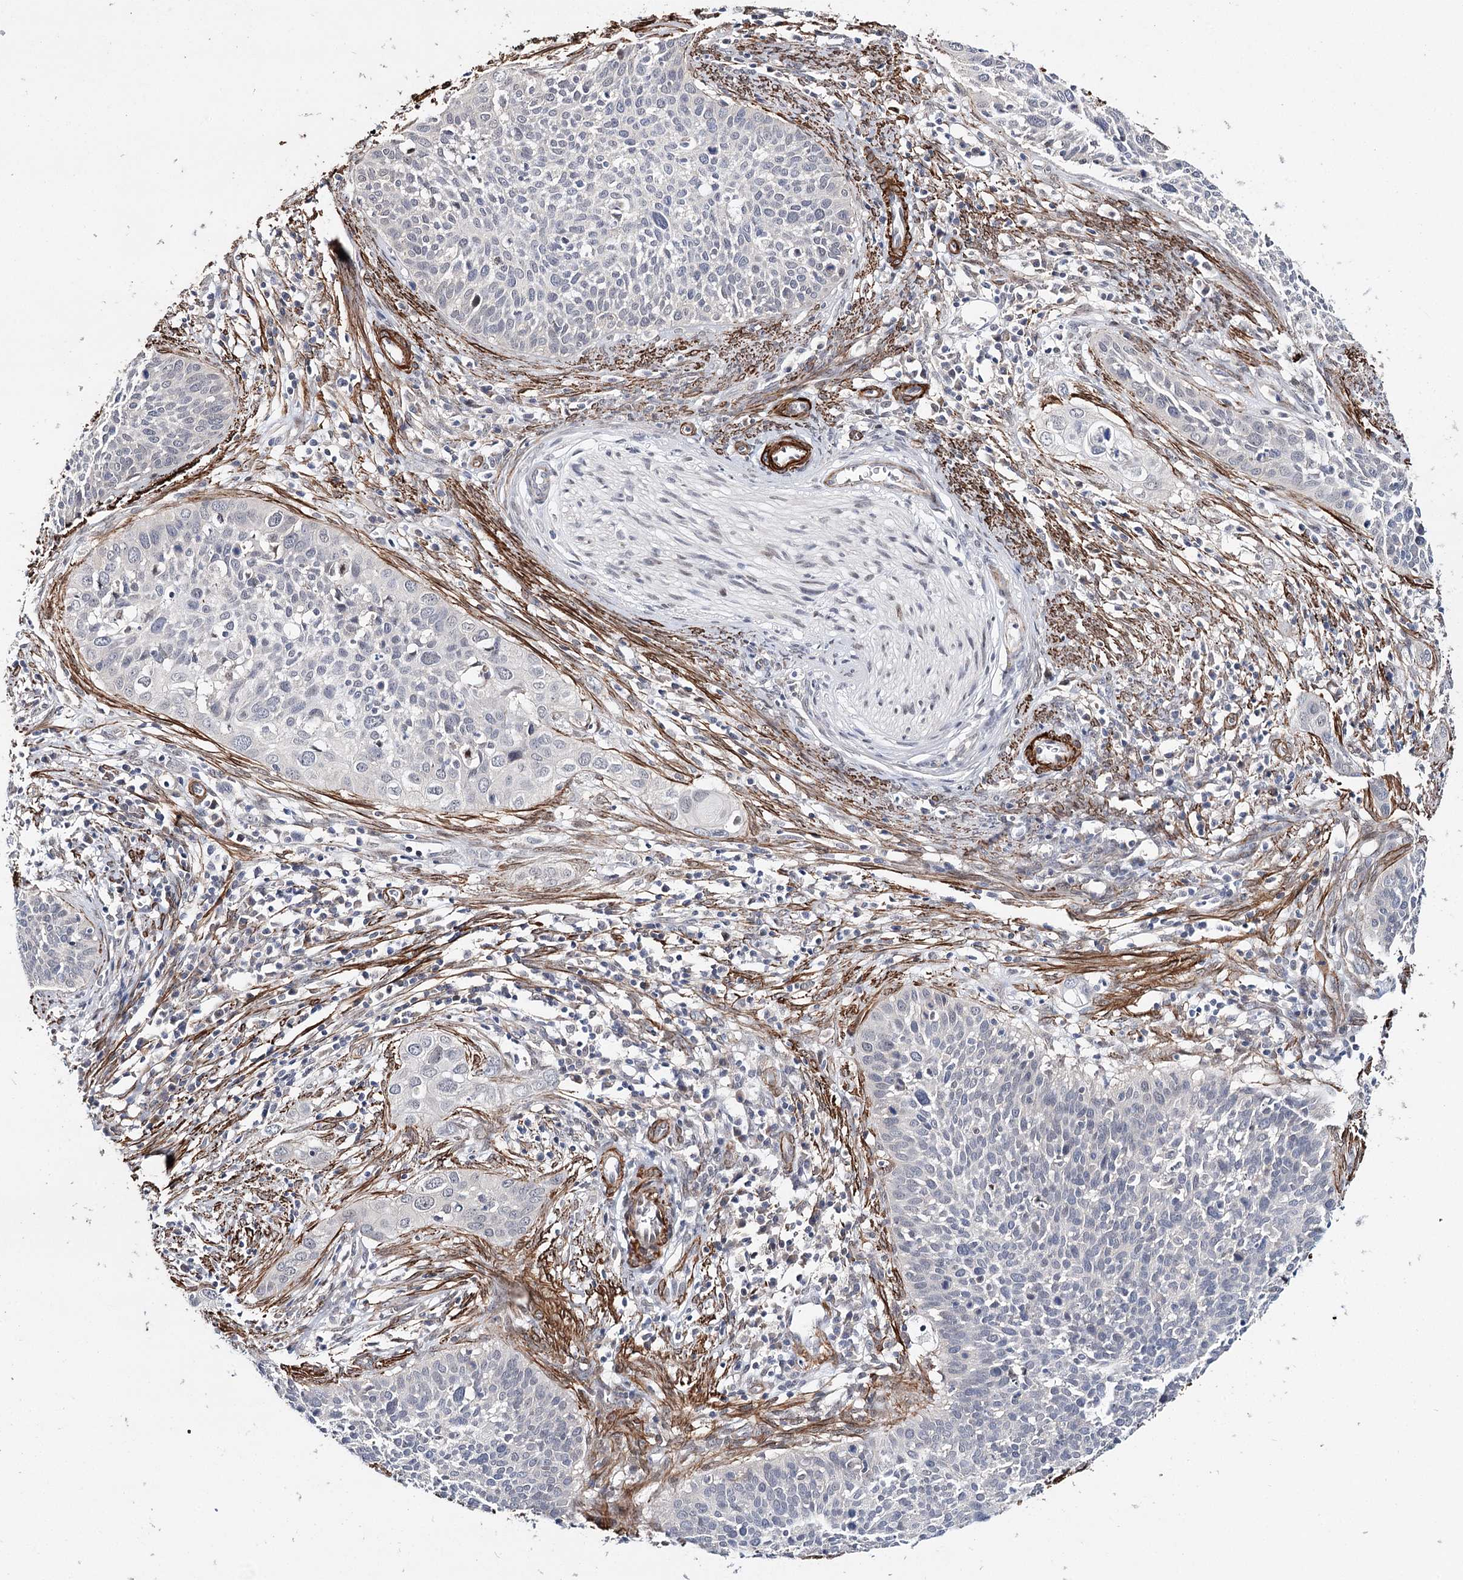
{"staining": {"intensity": "negative", "quantity": "none", "location": "none"}, "tissue": "cervical cancer", "cell_type": "Tumor cells", "image_type": "cancer", "snomed": [{"axis": "morphology", "description": "Squamous cell carcinoma, NOS"}, {"axis": "topography", "description": "Cervix"}], "caption": "Human cervical cancer (squamous cell carcinoma) stained for a protein using immunohistochemistry demonstrates no positivity in tumor cells.", "gene": "CFAP46", "patient": {"sex": "female", "age": 34}}